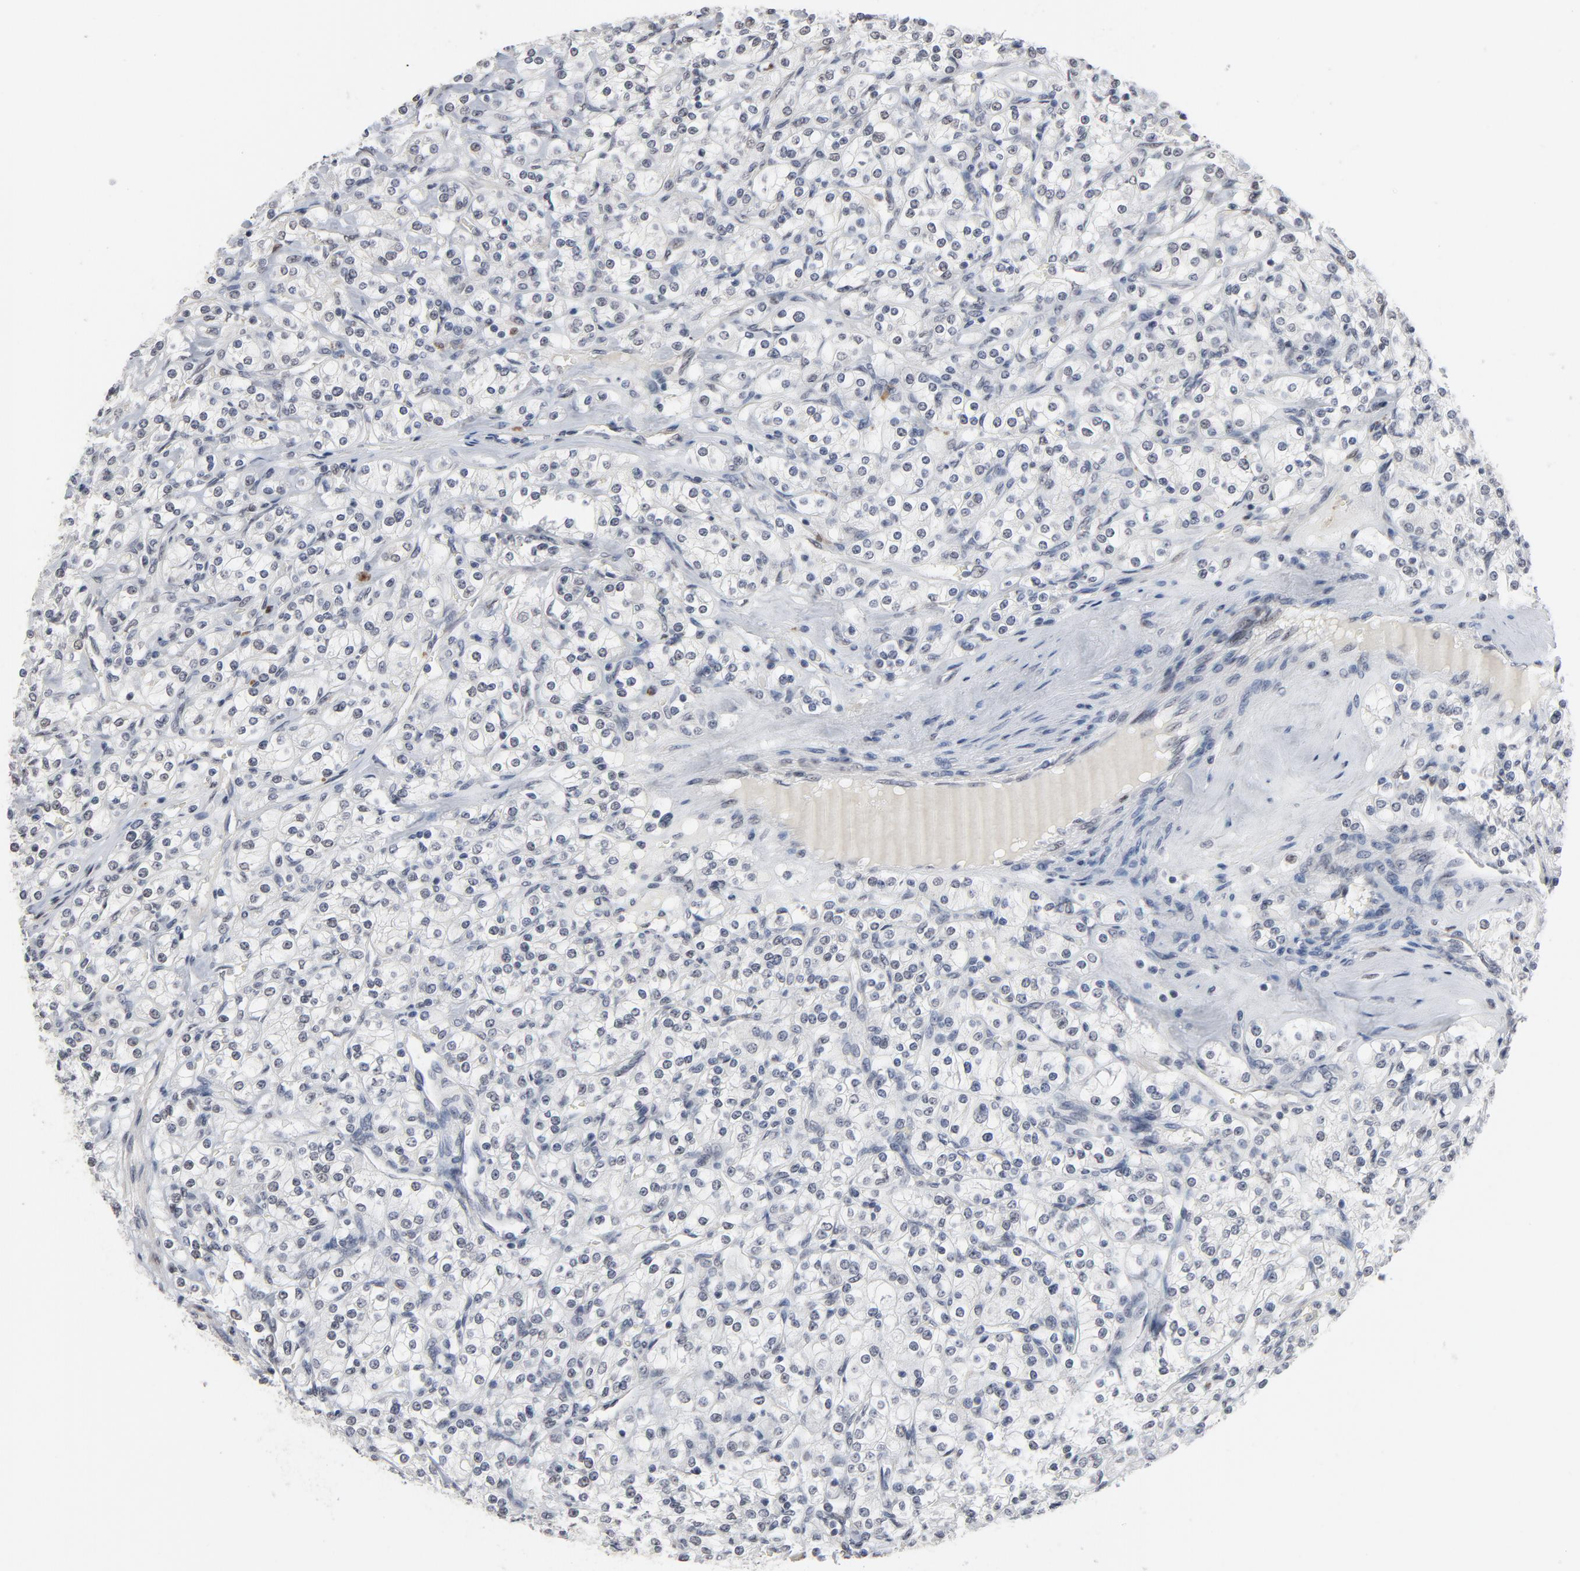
{"staining": {"intensity": "moderate", "quantity": ">75%", "location": "nuclear"}, "tissue": "renal cancer", "cell_type": "Tumor cells", "image_type": "cancer", "snomed": [{"axis": "morphology", "description": "Adenocarcinoma, NOS"}, {"axis": "topography", "description": "Kidney"}], "caption": "Immunohistochemical staining of human renal adenocarcinoma displays moderate nuclear protein positivity in about >75% of tumor cells.", "gene": "MRE11", "patient": {"sex": "male", "age": 77}}